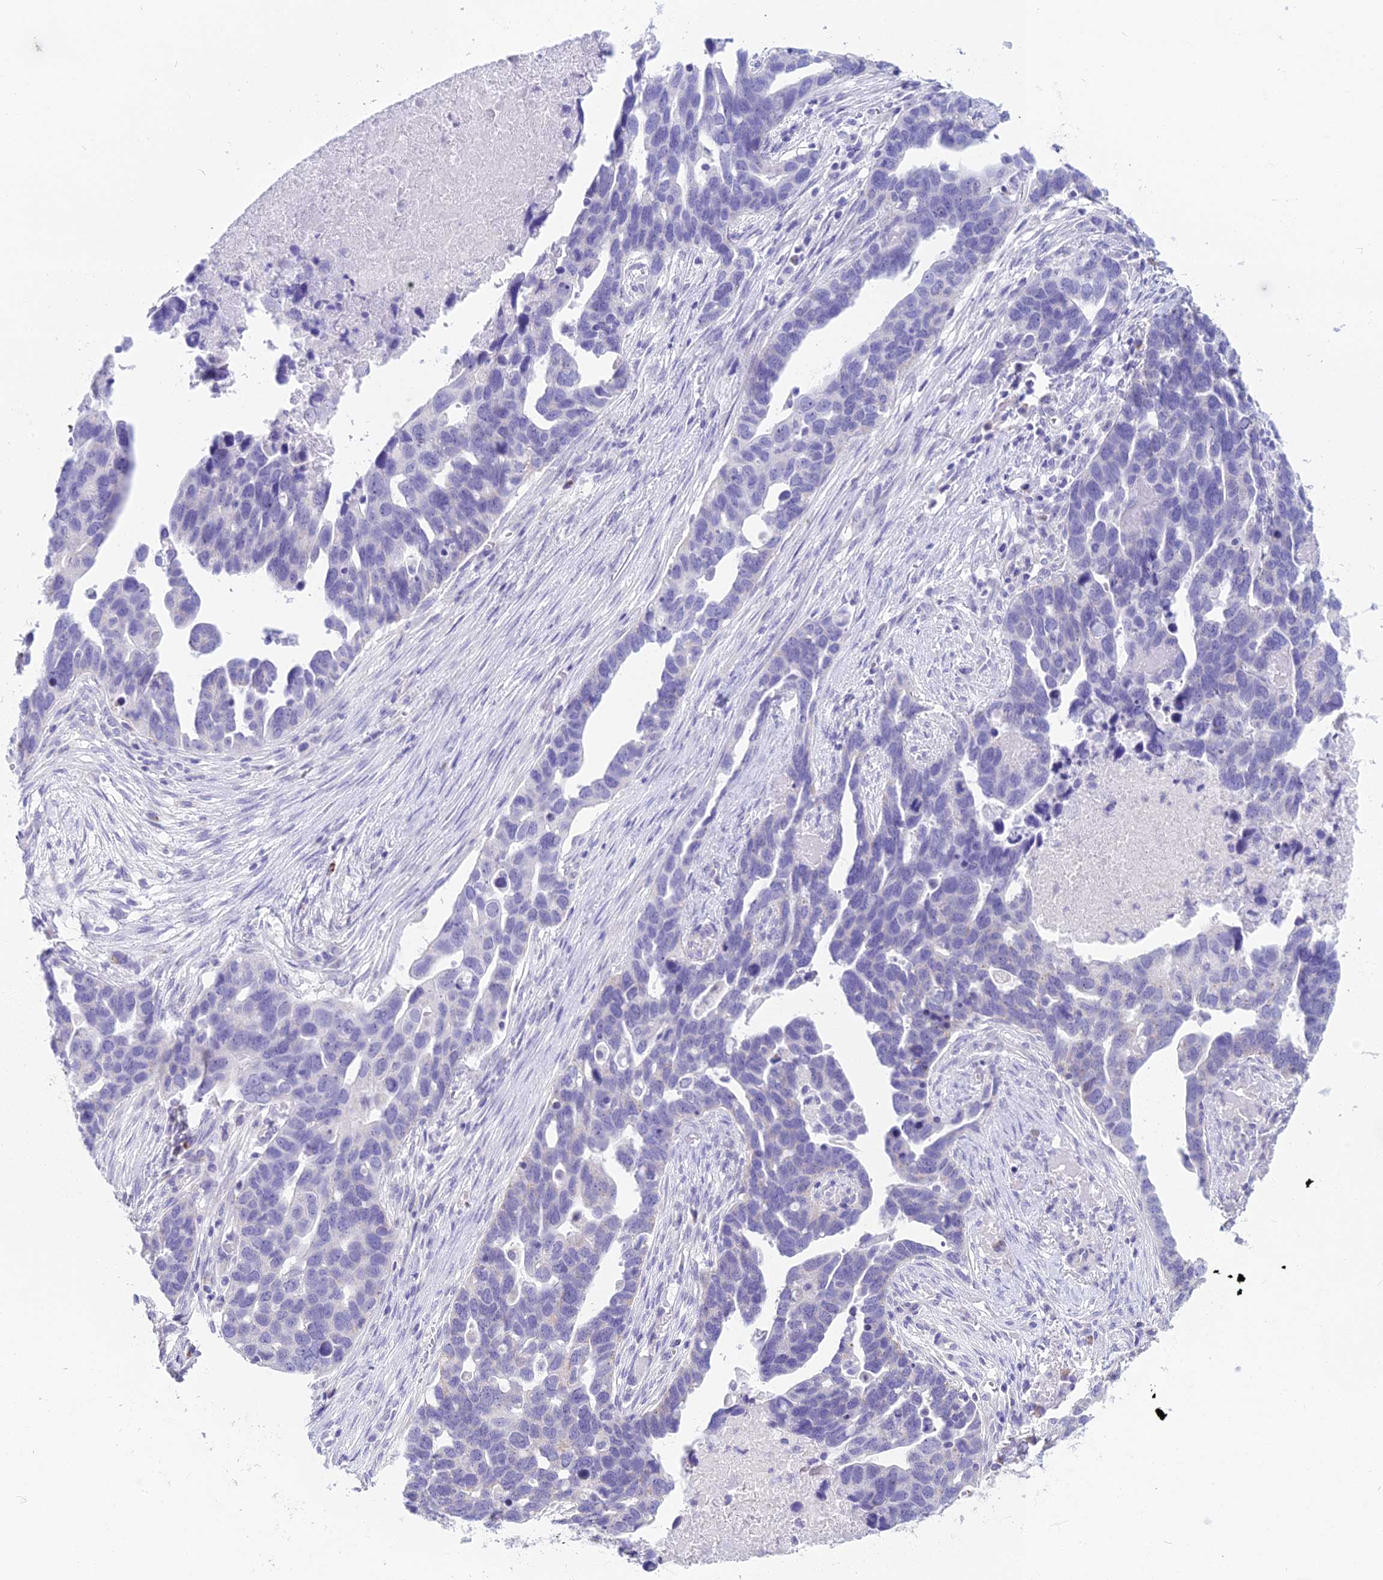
{"staining": {"intensity": "negative", "quantity": "none", "location": "none"}, "tissue": "ovarian cancer", "cell_type": "Tumor cells", "image_type": "cancer", "snomed": [{"axis": "morphology", "description": "Cystadenocarcinoma, serous, NOS"}, {"axis": "topography", "description": "Ovary"}], "caption": "Serous cystadenocarcinoma (ovarian) was stained to show a protein in brown. There is no significant positivity in tumor cells. (Stains: DAB (3,3'-diaminobenzidine) immunohistochemistry (IHC) with hematoxylin counter stain, Microscopy: brightfield microscopy at high magnification).", "gene": "CGB2", "patient": {"sex": "female", "age": 54}}